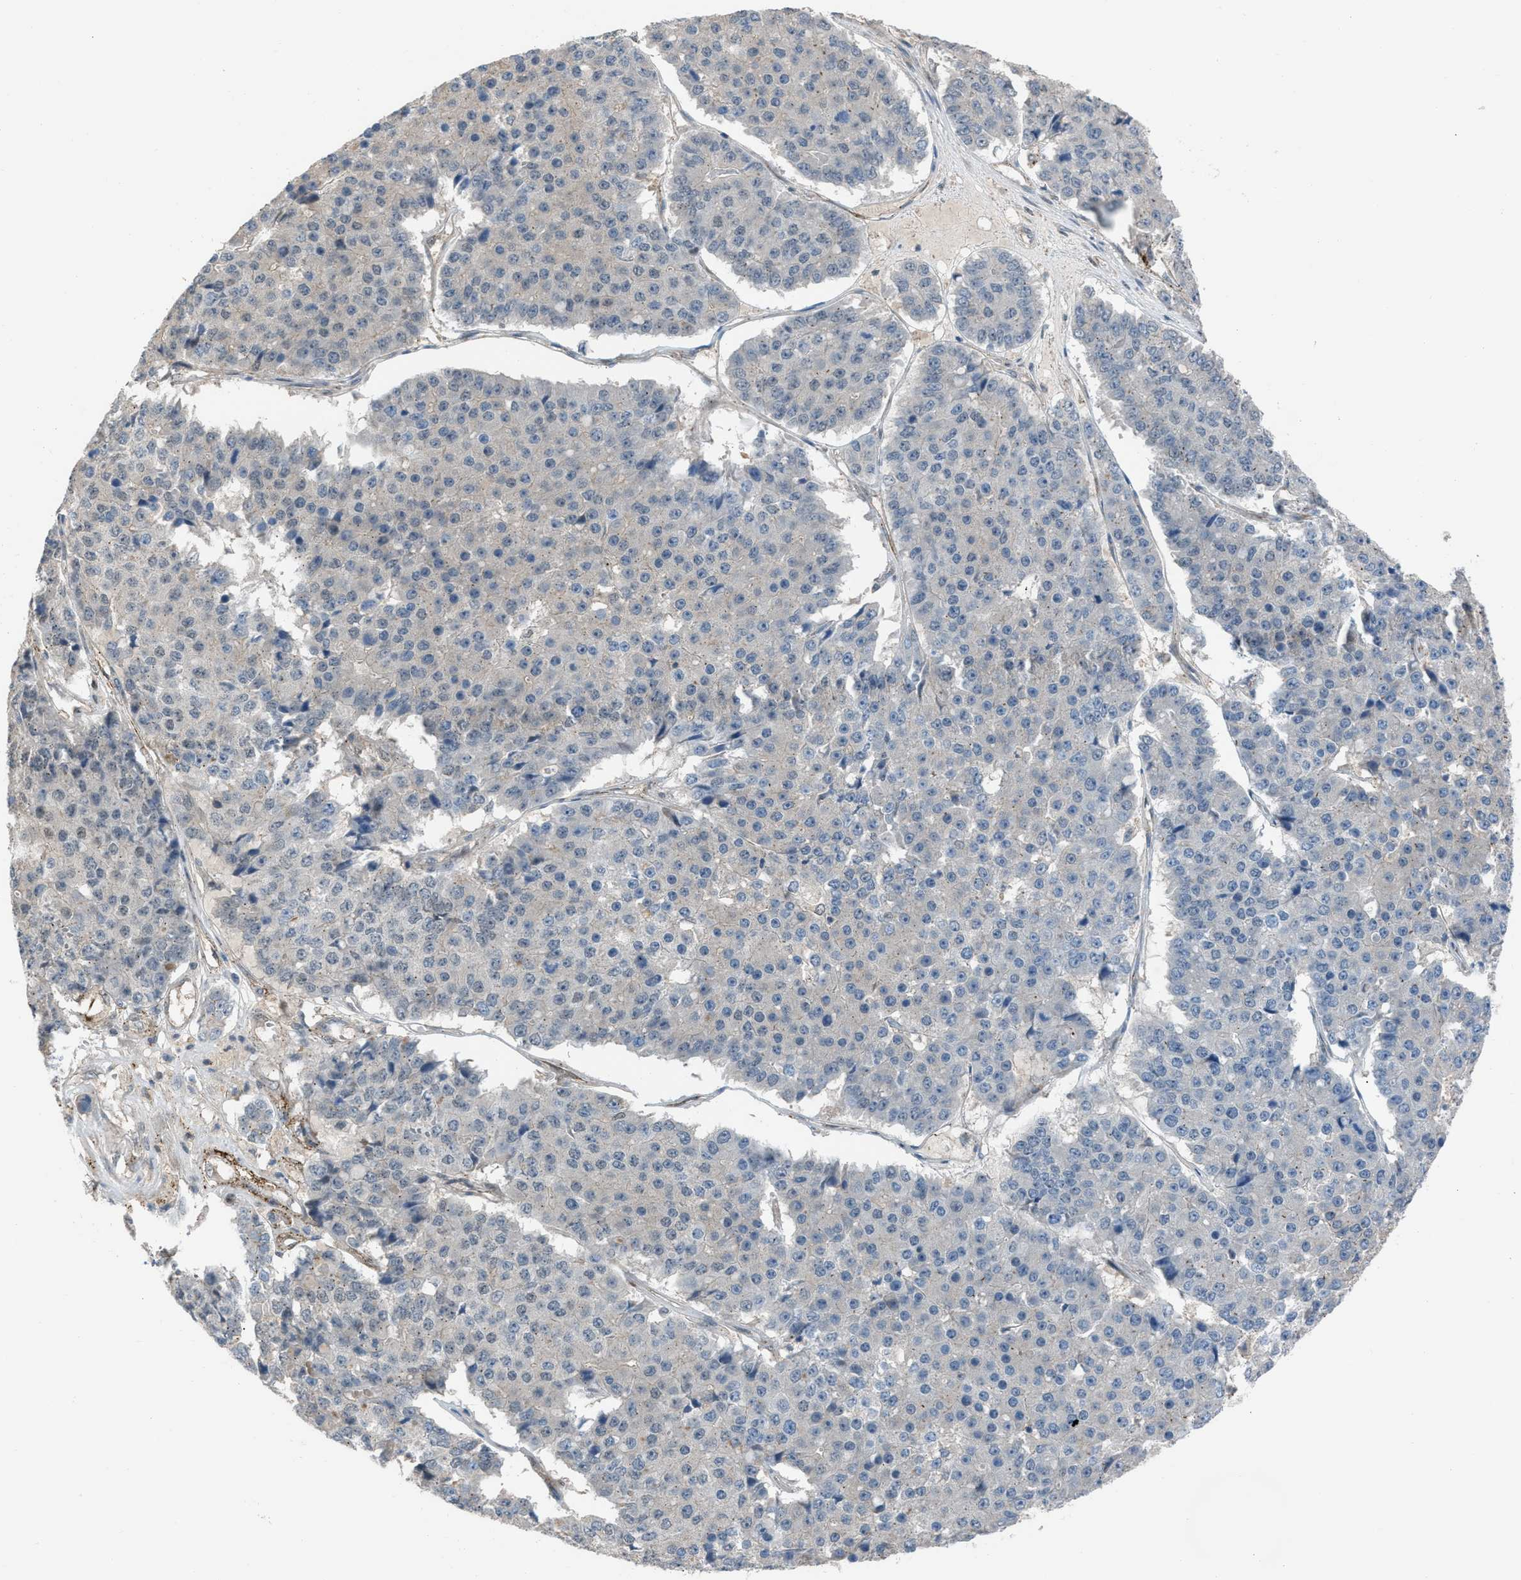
{"staining": {"intensity": "negative", "quantity": "none", "location": "none"}, "tissue": "pancreatic cancer", "cell_type": "Tumor cells", "image_type": "cancer", "snomed": [{"axis": "morphology", "description": "Adenocarcinoma, NOS"}, {"axis": "topography", "description": "Pancreas"}], "caption": "Adenocarcinoma (pancreatic) stained for a protein using immunohistochemistry exhibits no staining tumor cells.", "gene": "CRTC1", "patient": {"sex": "male", "age": 50}}